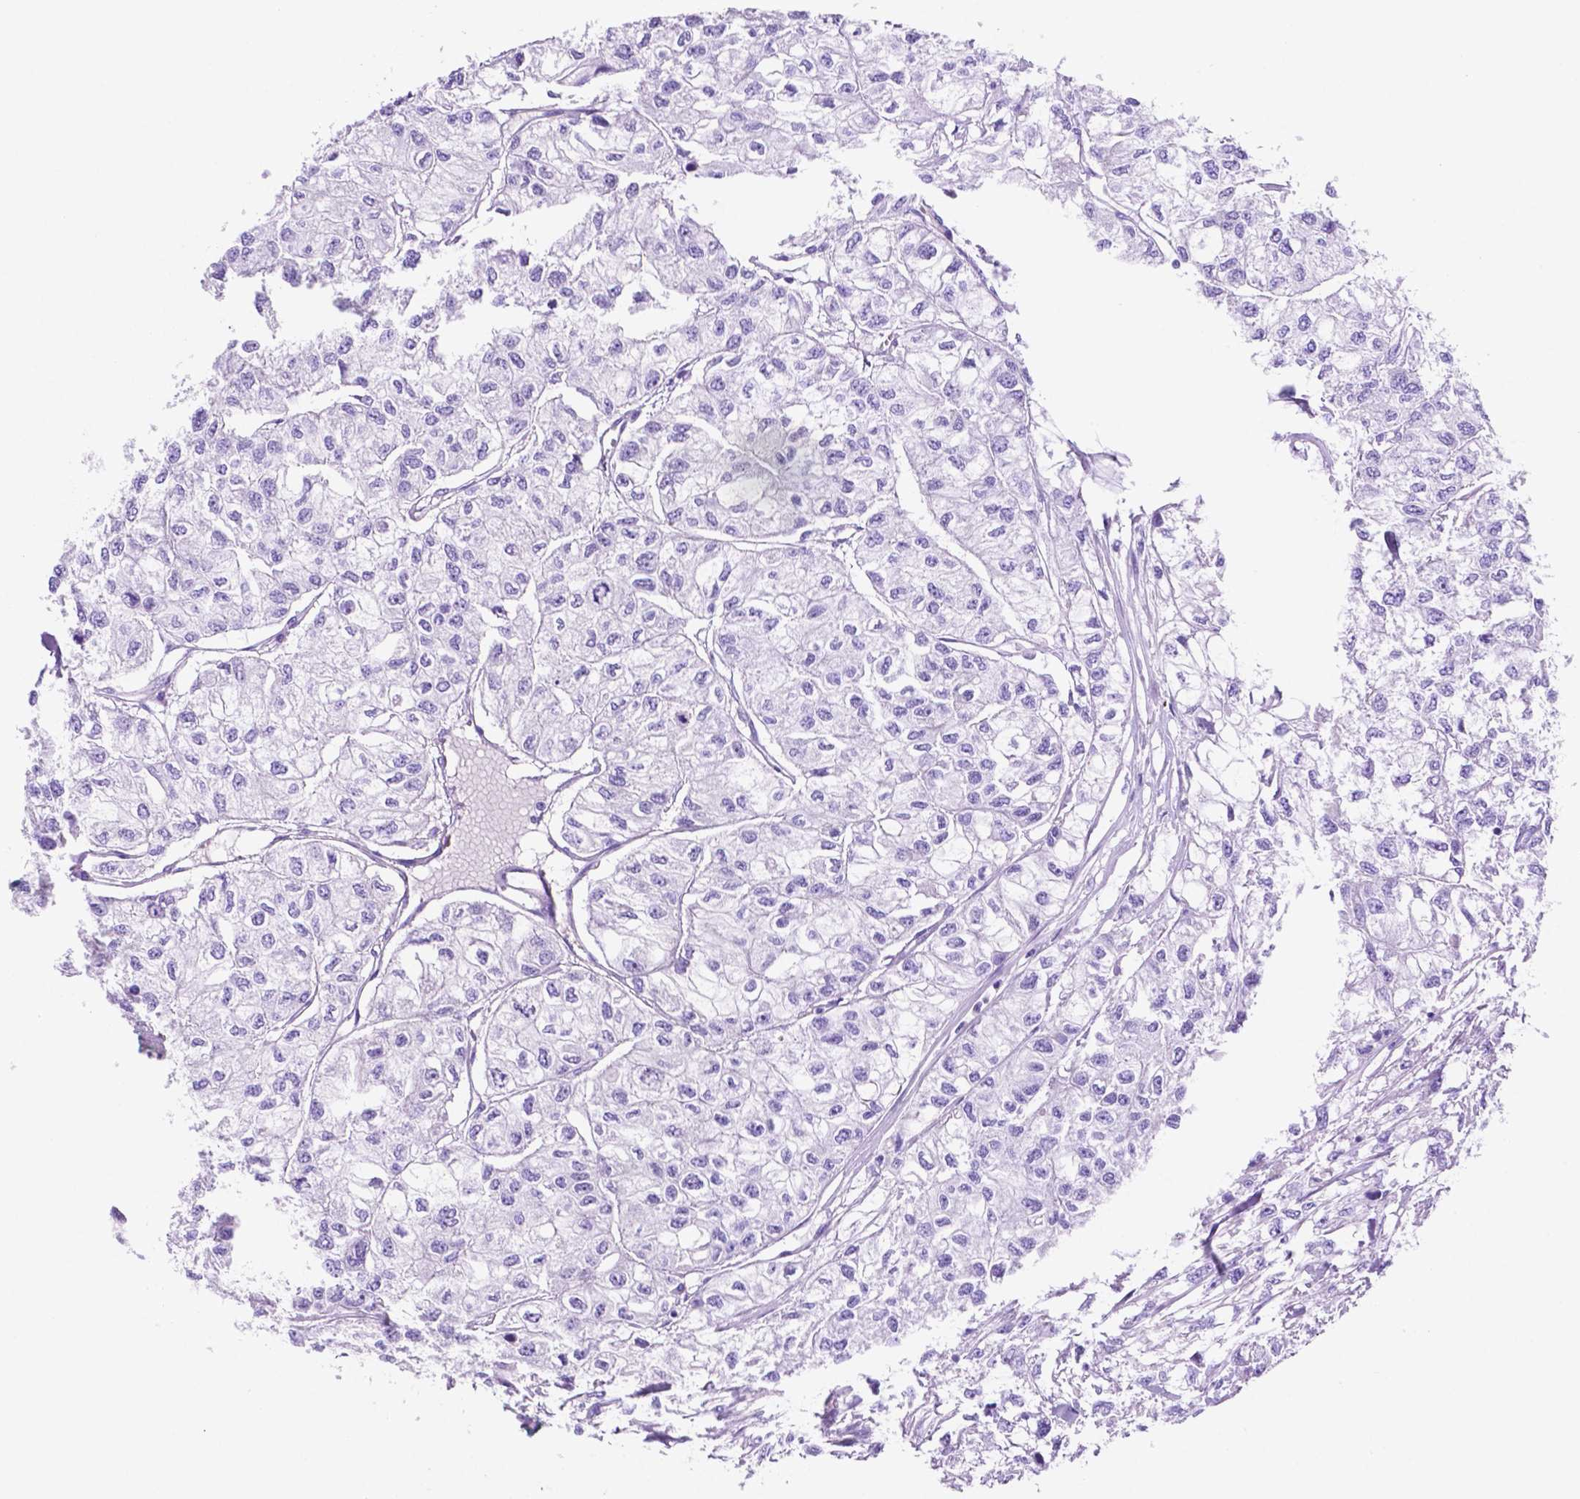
{"staining": {"intensity": "negative", "quantity": "none", "location": "none"}, "tissue": "renal cancer", "cell_type": "Tumor cells", "image_type": "cancer", "snomed": [{"axis": "morphology", "description": "Adenocarcinoma, NOS"}, {"axis": "topography", "description": "Kidney"}], "caption": "Immunohistochemistry micrograph of renal adenocarcinoma stained for a protein (brown), which shows no staining in tumor cells. (DAB immunohistochemistry with hematoxylin counter stain).", "gene": "FOXB2", "patient": {"sex": "male", "age": 56}}